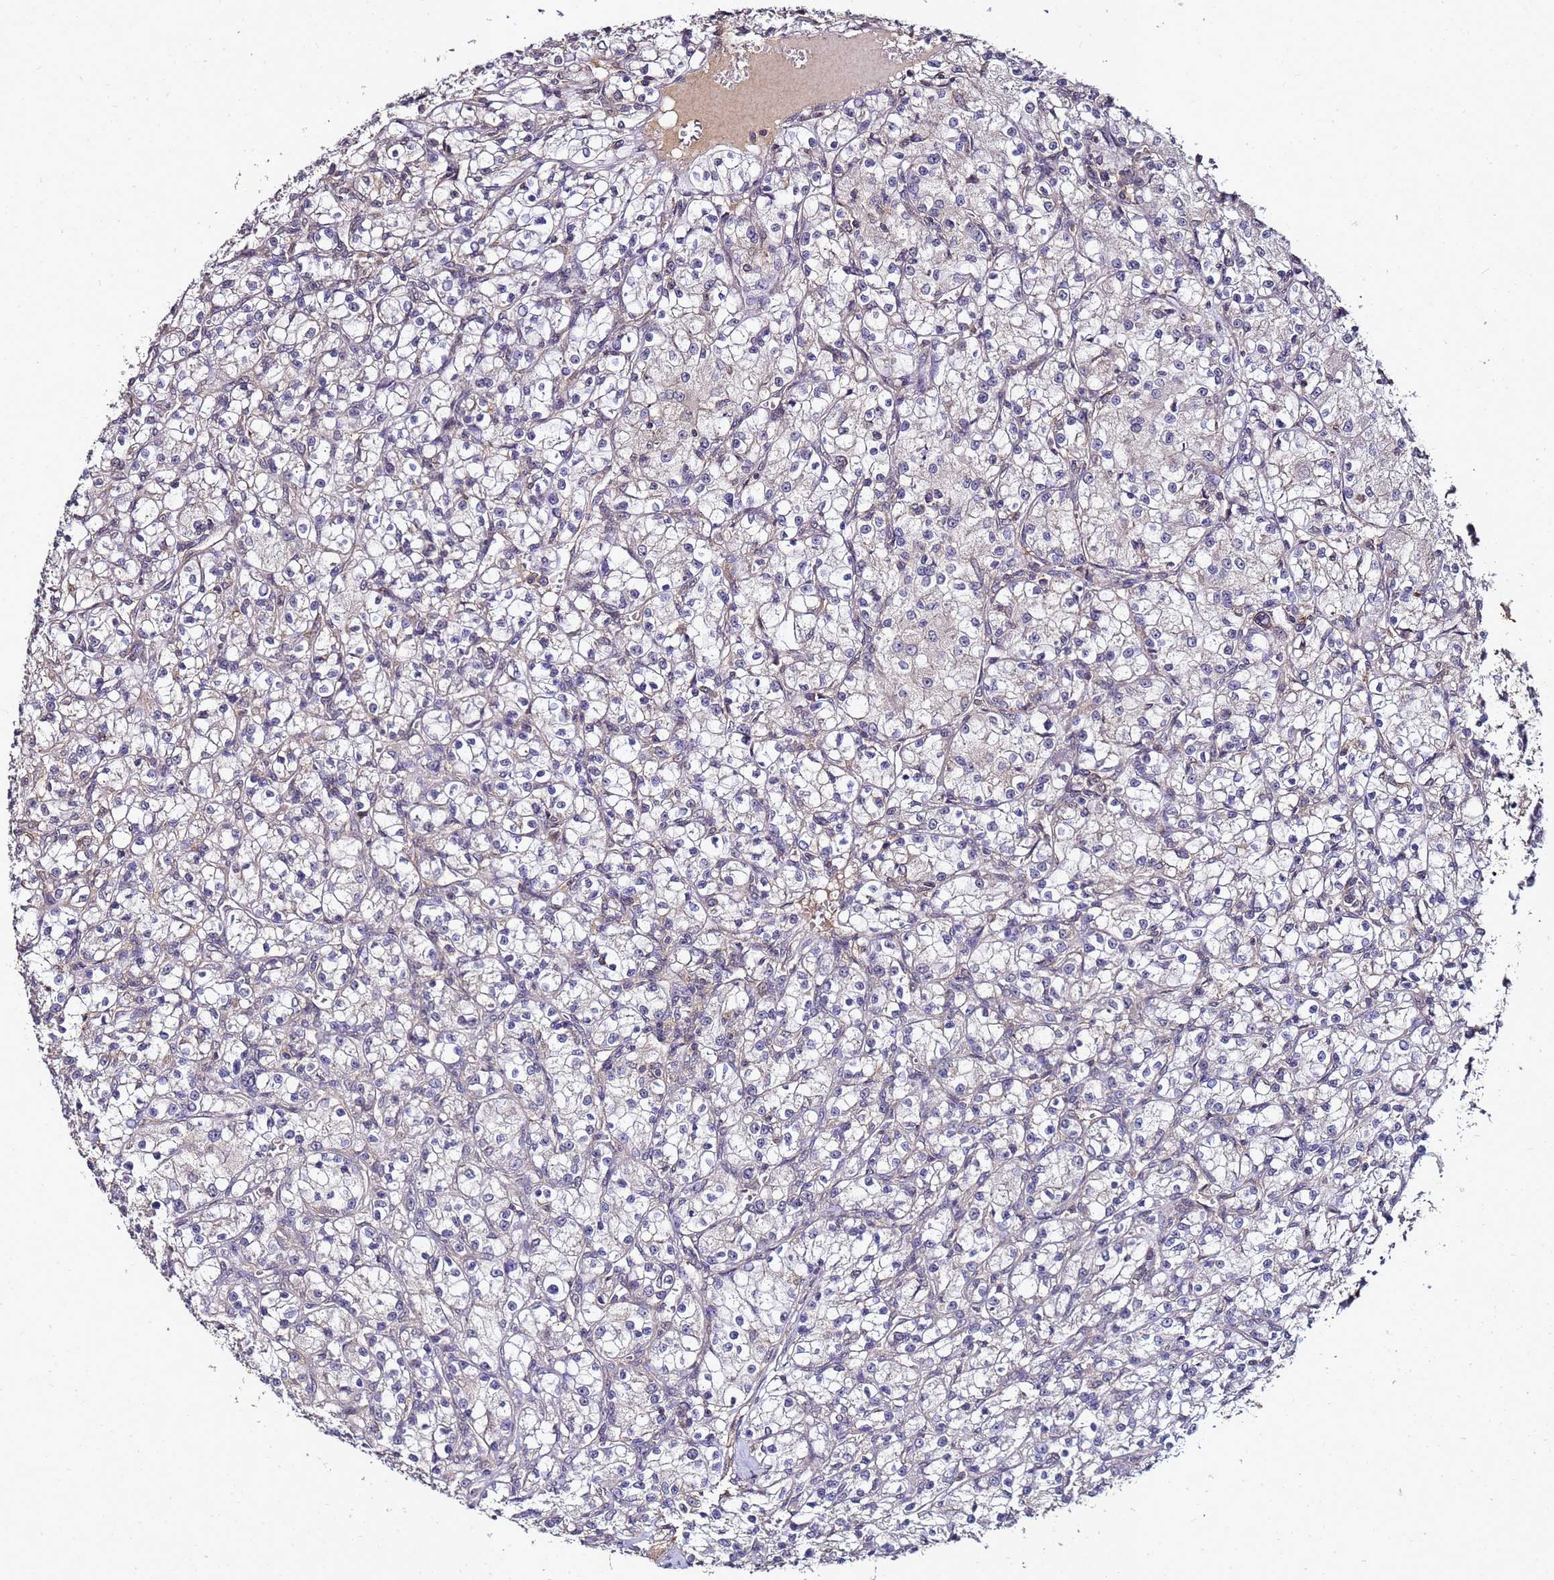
{"staining": {"intensity": "negative", "quantity": "none", "location": "none"}, "tissue": "renal cancer", "cell_type": "Tumor cells", "image_type": "cancer", "snomed": [{"axis": "morphology", "description": "Adenocarcinoma, NOS"}, {"axis": "topography", "description": "Kidney"}], "caption": "This is a micrograph of IHC staining of renal adenocarcinoma, which shows no positivity in tumor cells.", "gene": "ANKRD17", "patient": {"sex": "female", "age": 59}}